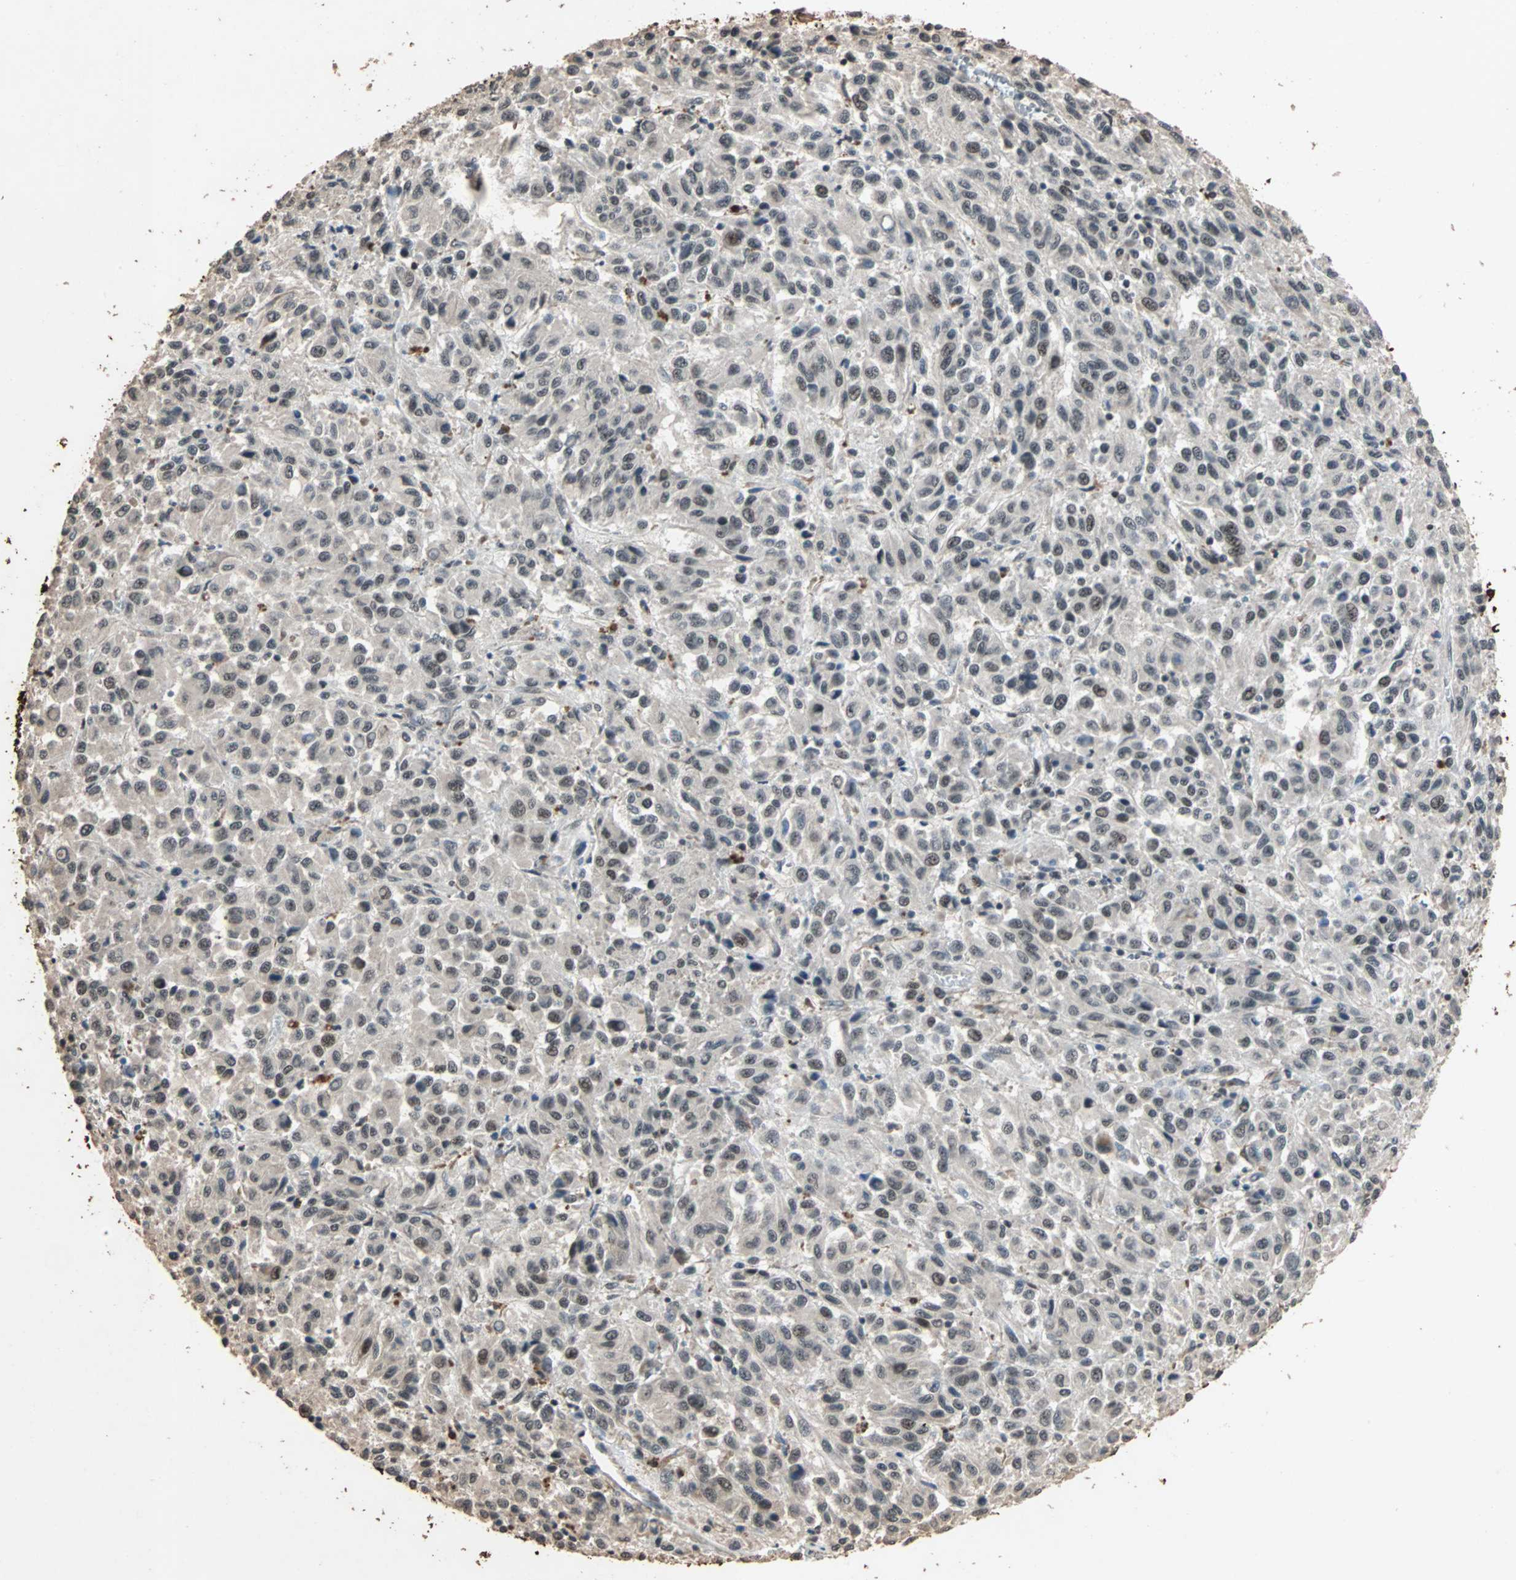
{"staining": {"intensity": "moderate", "quantity": "<25%", "location": "nuclear"}, "tissue": "melanoma", "cell_type": "Tumor cells", "image_type": "cancer", "snomed": [{"axis": "morphology", "description": "Malignant melanoma, Metastatic site"}, {"axis": "topography", "description": "Lung"}], "caption": "Moderate nuclear protein positivity is seen in approximately <25% of tumor cells in malignant melanoma (metastatic site).", "gene": "CDC5L", "patient": {"sex": "male", "age": 64}}